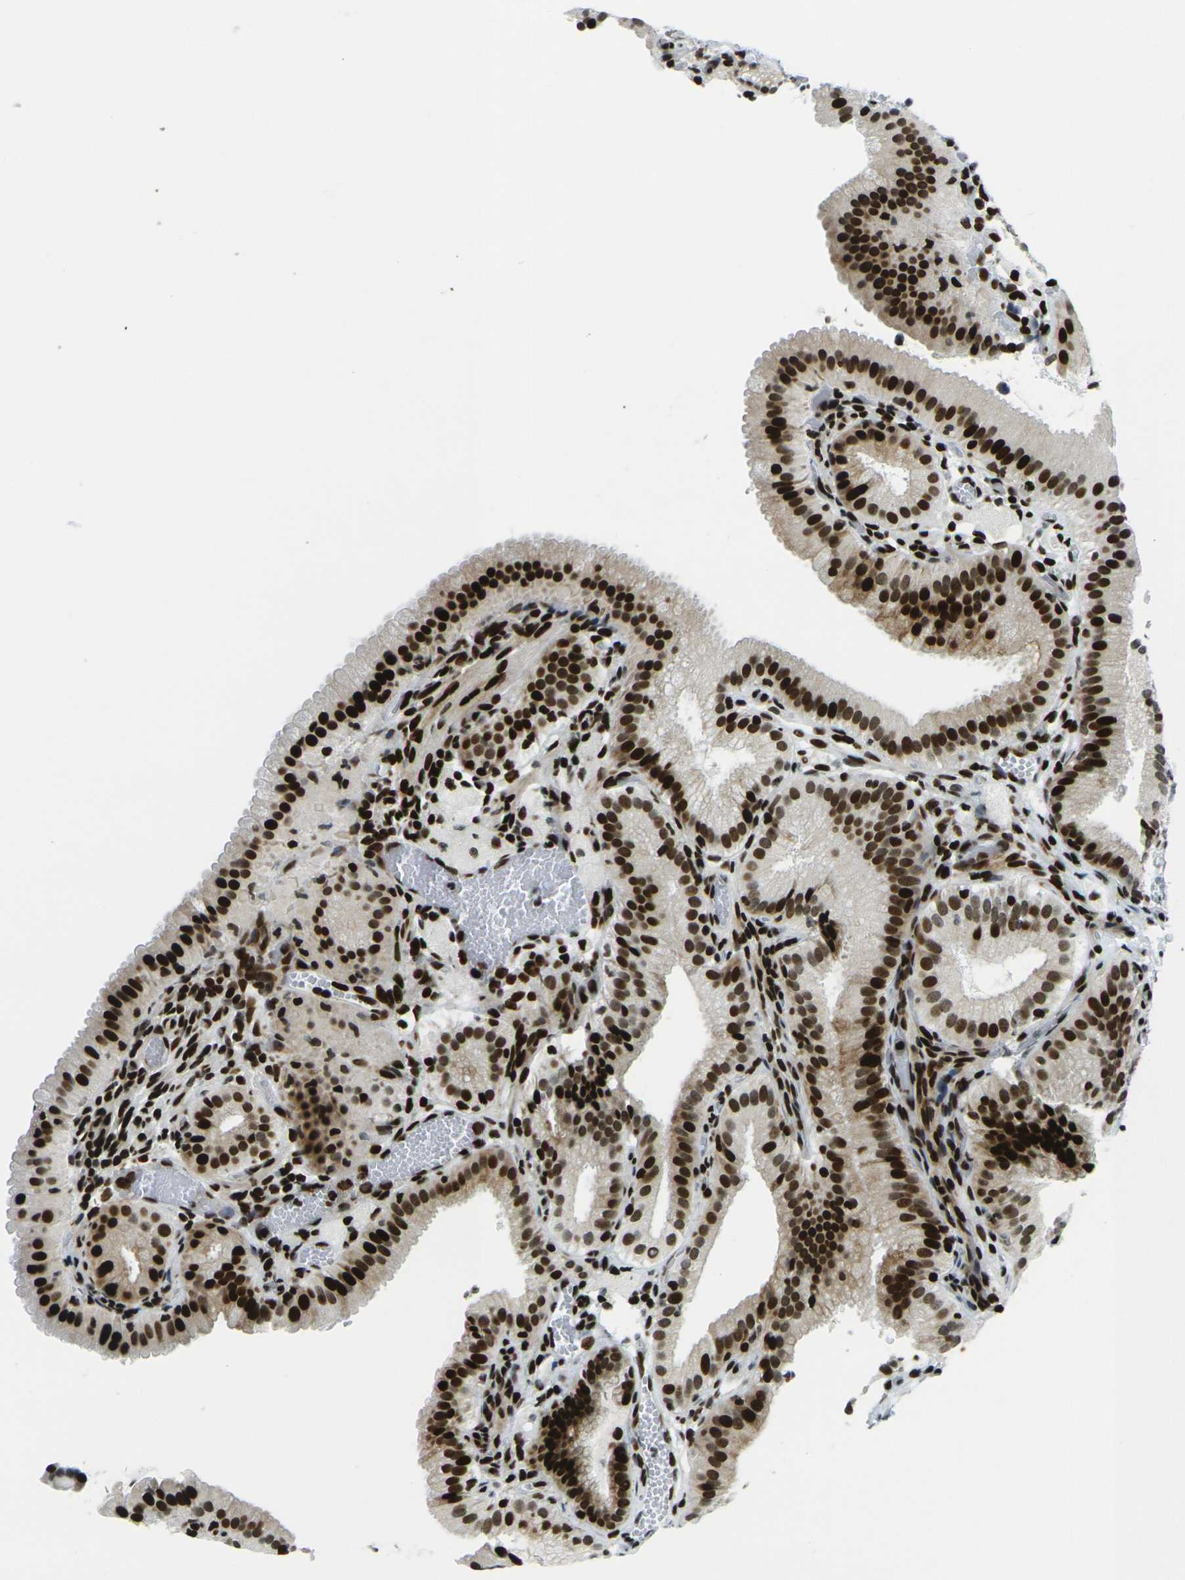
{"staining": {"intensity": "strong", "quantity": ">75%", "location": "nuclear"}, "tissue": "gallbladder", "cell_type": "Glandular cells", "image_type": "normal", "snomed": [{"axis": "morphology", "description": "Normal tissue, NOS"}, {"axis": "topography", "description": "Gallbladder"}], "caption": "A high-resolution histopathology image shows immunohistochemistry staining of benign gallbladder, which shows strong nuclear staining in approximately >75% of glandular cells.", "gene": "H3", "patient": {"sex": "male", "age": 54}}